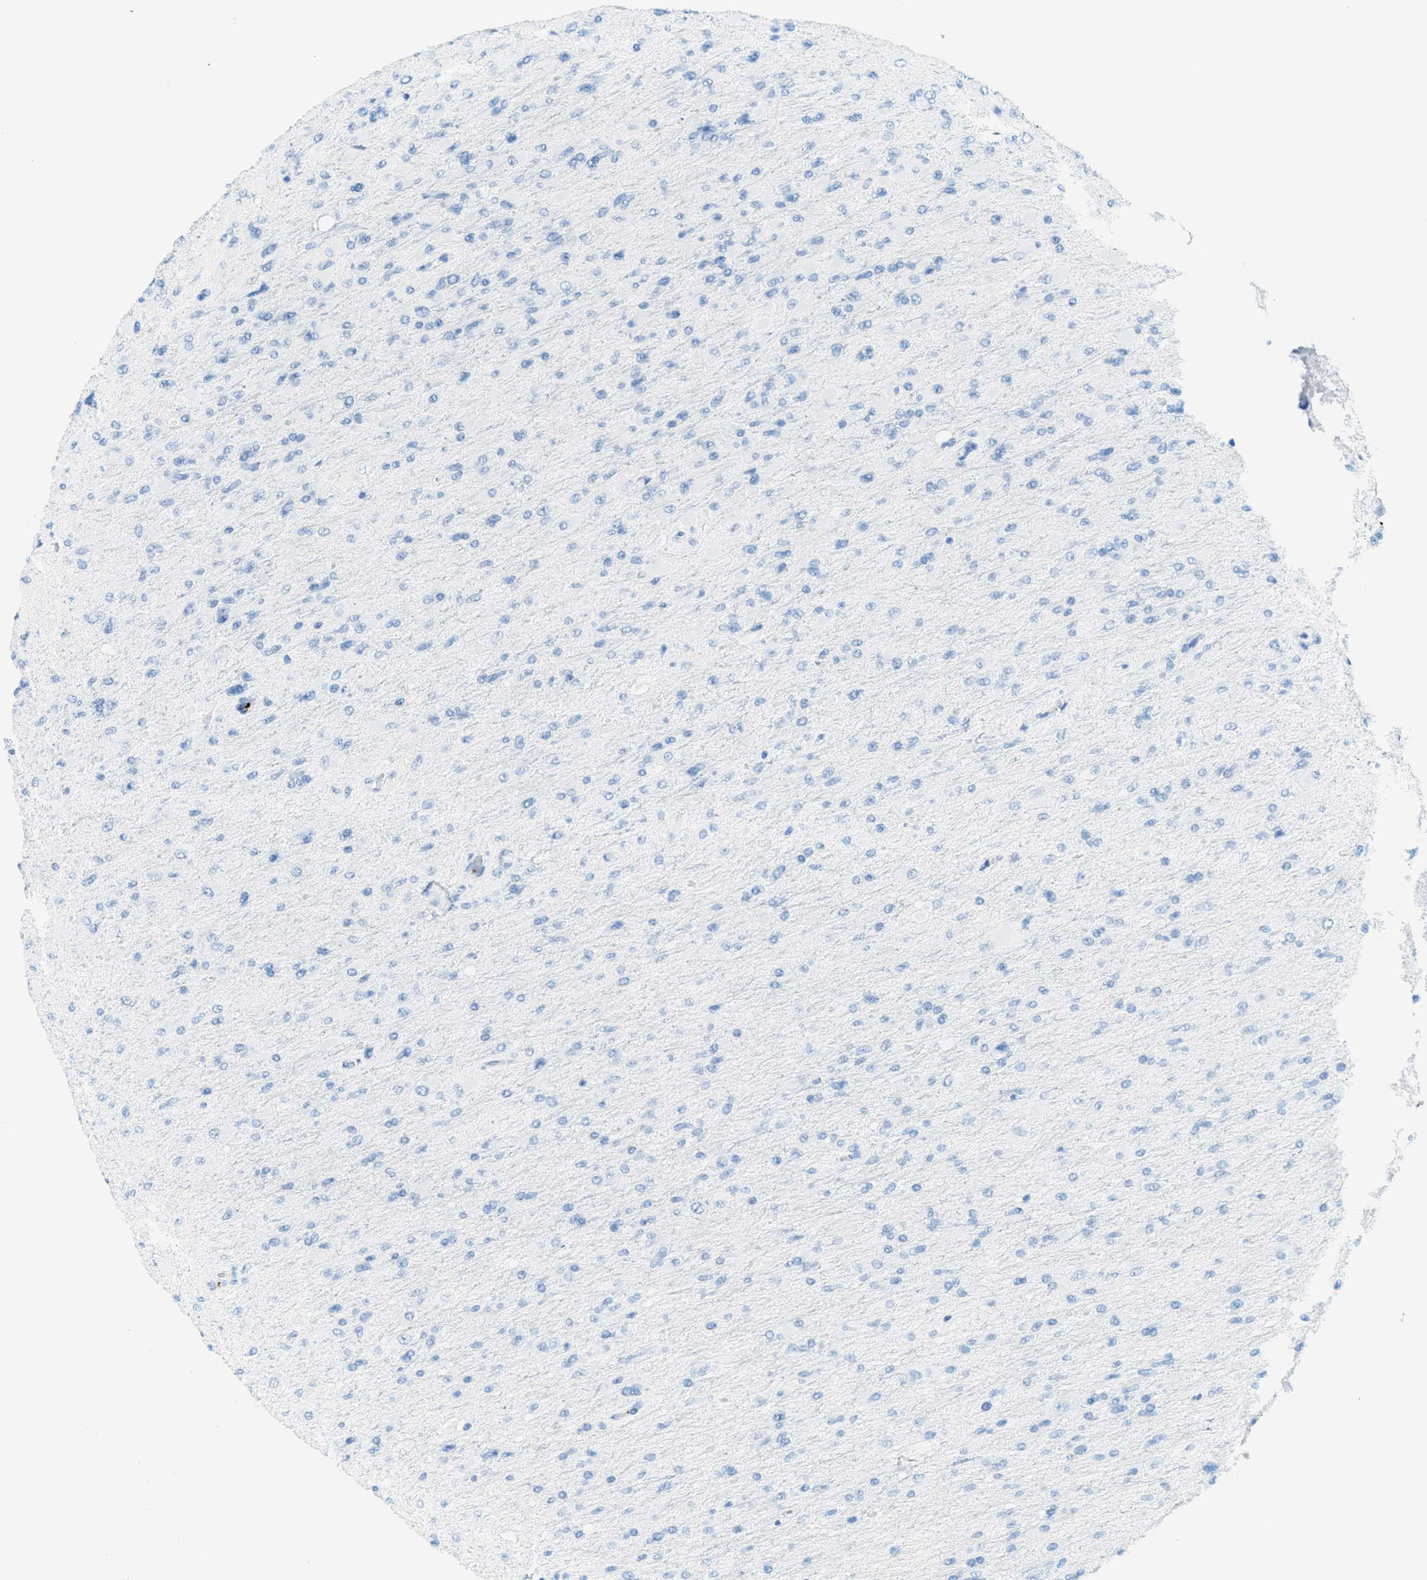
{"staining": {"intensity": "negative", "quantity": "none", "location": "none"}, "tissue": "glioma", "cell_type": "Tumor cells", "image_type": "cancer", "snomed": [{"axis": "morphology", "description": "Glioma, malignant, High grade"}, {"axis": "topography", "description": "Cerebral cortex"}], "caption": "Tumor cells show no significant positivity in high-grade glioma (malignant). (DAB IHC visualized using brightfield microscopy, high magnification).", "gene": "PPBP", "patient": {"sex": "female", "age": 36}}